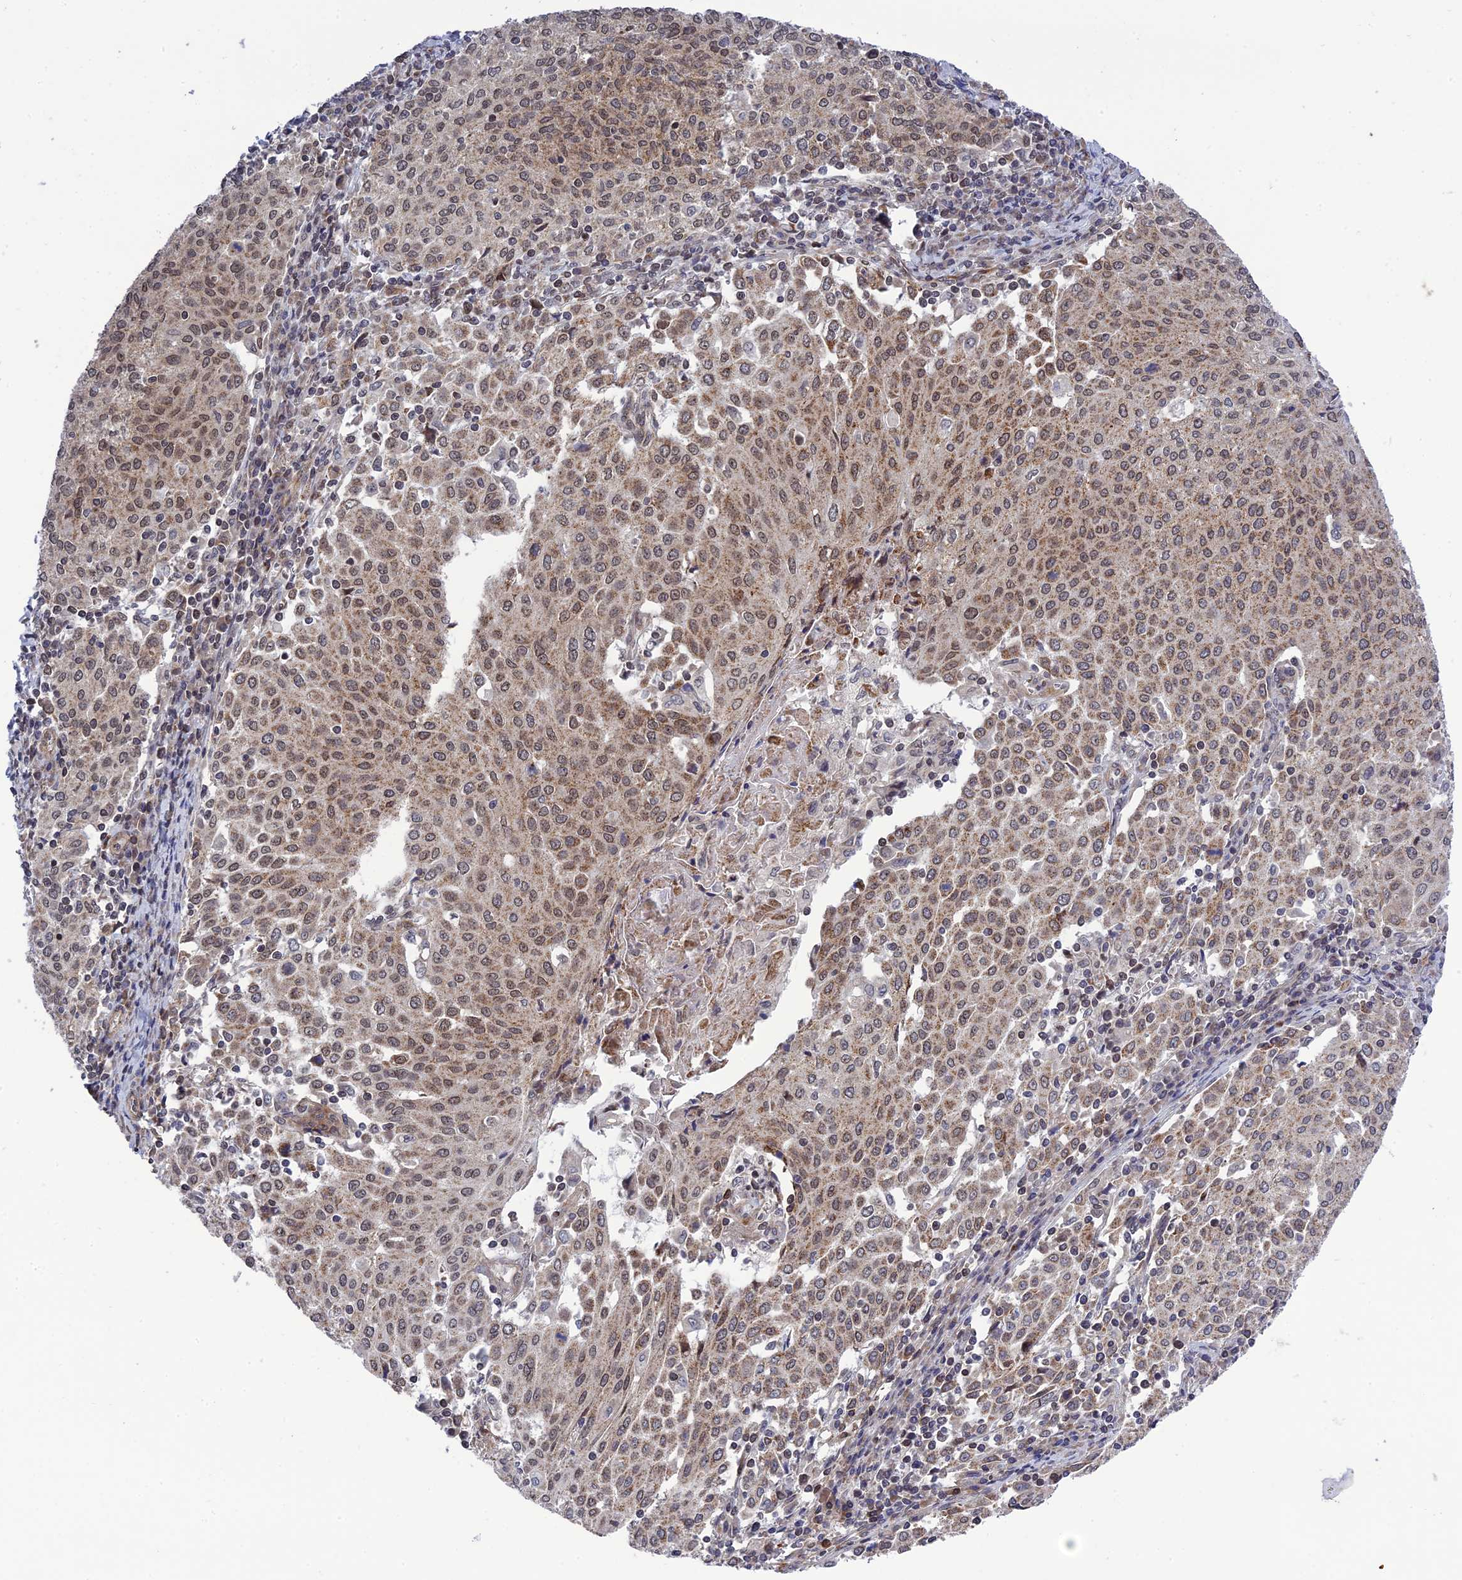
{"staining": {"intensity": "moderate", "quantity": ">75%", "location": "nuclear"}, "tissue": "cervical cancer", "cell_type": "Tumor cells", "image_type": "cancer", "snomed": [{"axis": "morphology", "description": "Squamous cell carcinoma, NOS"}, {"axis": "topography", "description": "Cervix"}], "caption": "Immunohistochemistry (IHC) image of cervical cancer stained for a protein (brown), which demonstrates medium levels of moderate nuclear staining in about >75% of tumor cells.", "gene": "REXO1", "patient": {"sex": "female", "age": 46}}